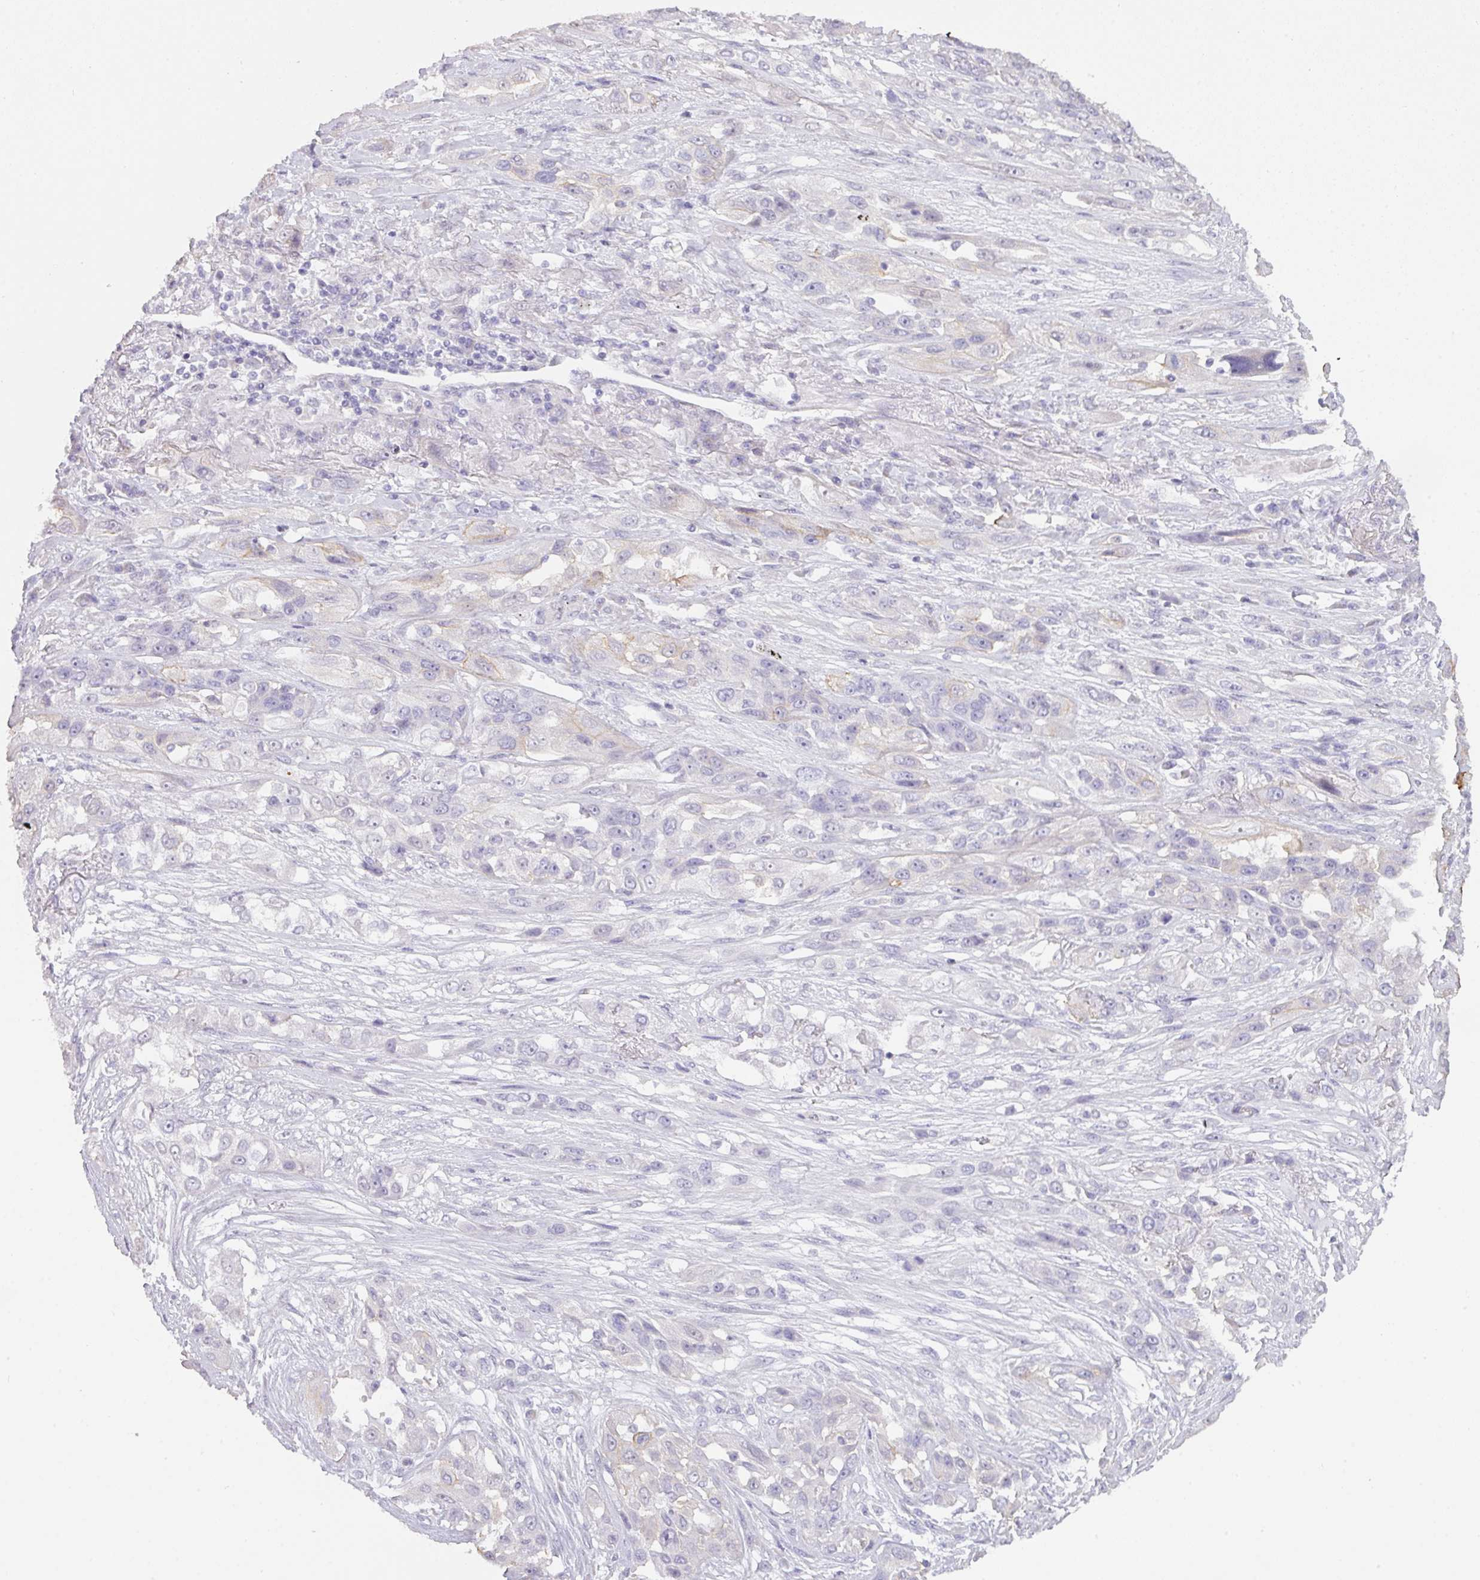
{"staining": {"intensity": "negative", "quantity": "none", "location": "none"}, "tissue": "lung cancer", "cell_type": "Tumor cells", "image_type": "cancer", "snomed": [{"axis": "morphology", "description": "Squamous cell carcinoma, NOS"}, {"axis": "topography", "description": "Lung"}], "caption": "An immunohistochemistry (IHC) micrograph of lung squamous cell carcinoma is shown. There is no staining in tumor cells of lung squamous cell carcinoma.", "gene": "ANKRD13B", "patient": {"sex": "female", "age": 70}}